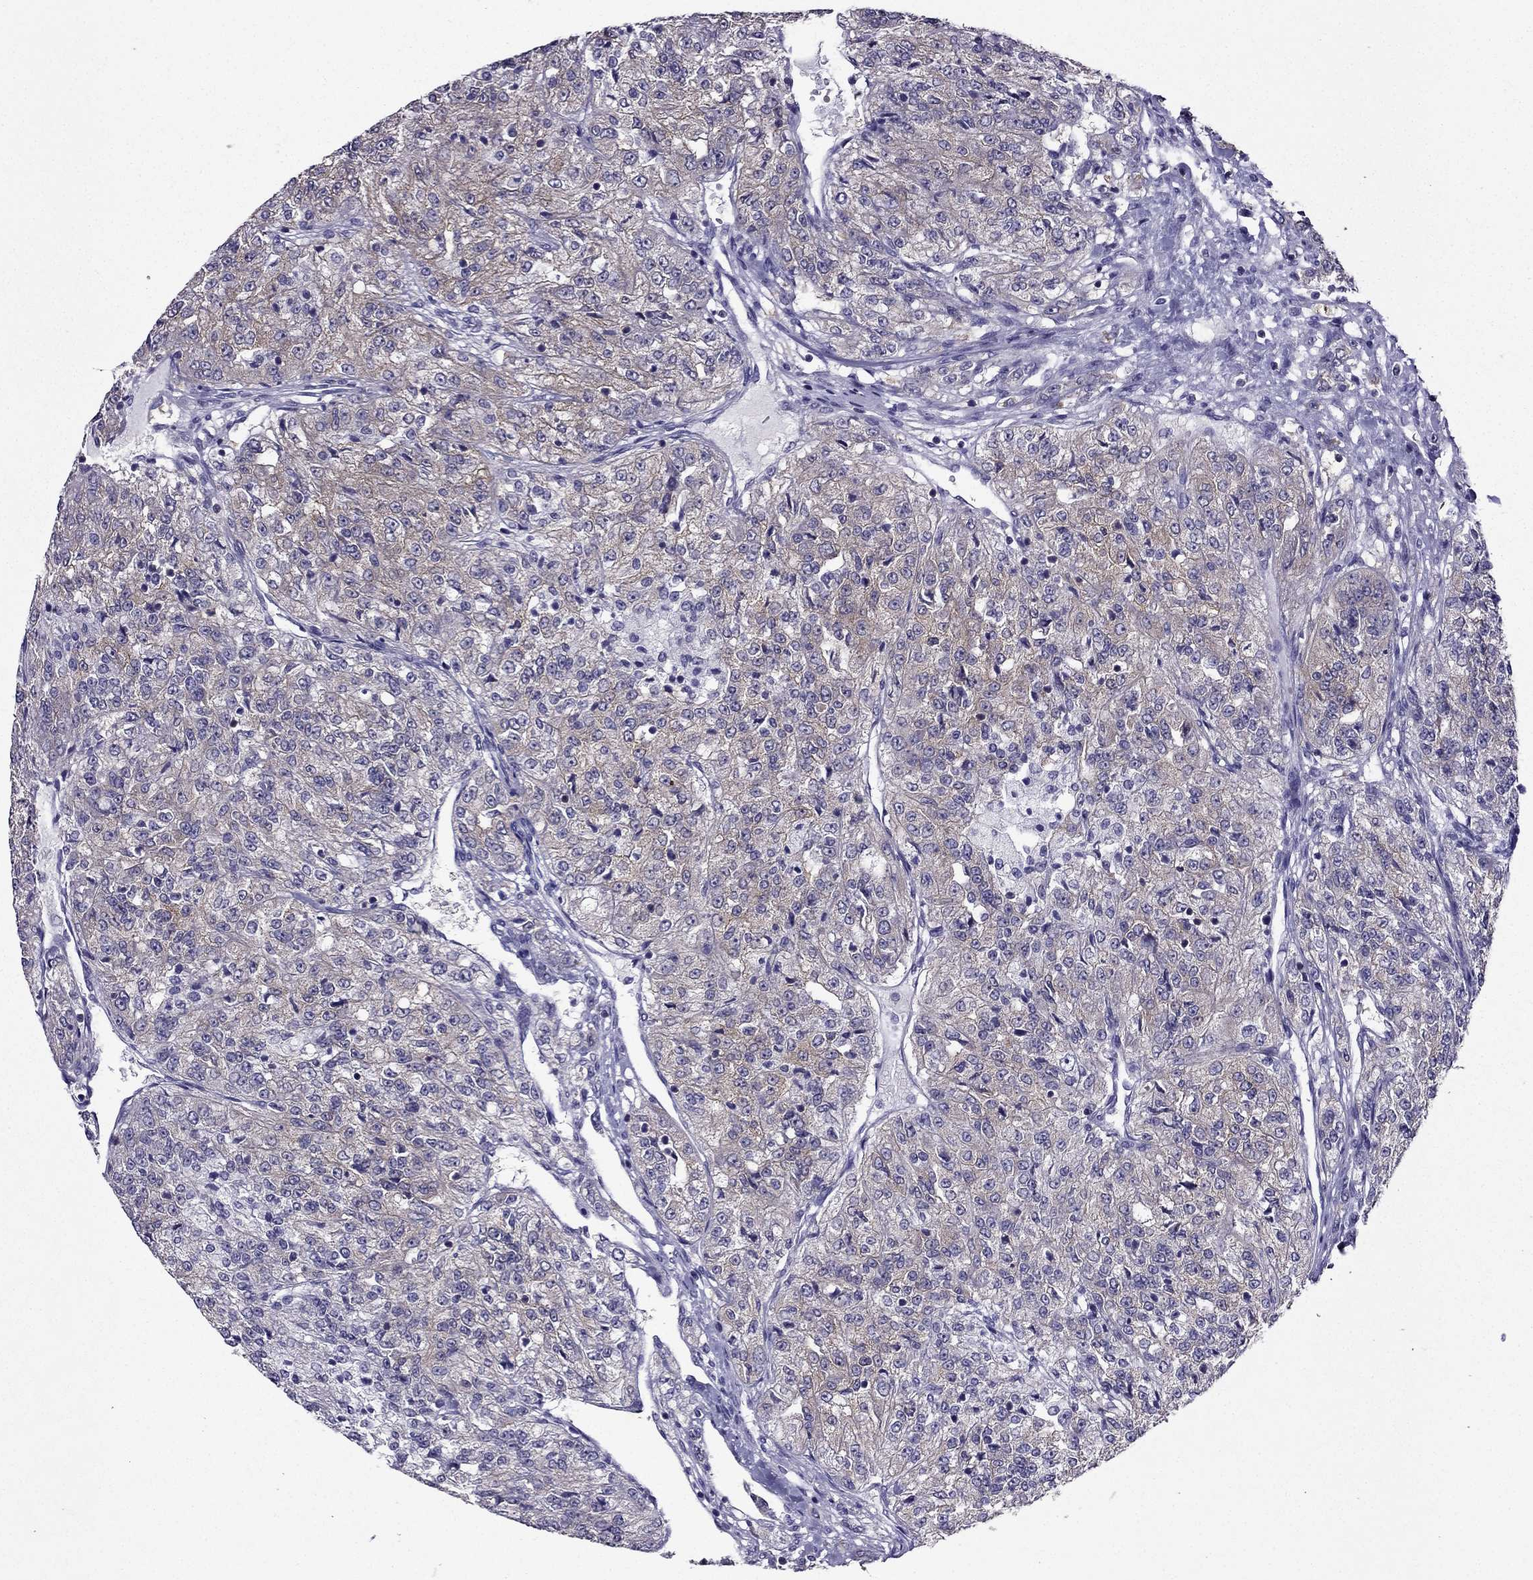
{"staining": {"intensity": "weak", "quantity": "25%-75%", "location": "cytoplasmic/membranous"}, "tissue": "renal cancer", "cell_type": "Tumor cells", "image_type": "cancer", "snomed": [{"axis": "morphology", "description": "Adenocarcinoma, NOS"}, {"axis": "topography", "description": "Kidney"}], "caption": "This micrograph reveals IHC staining of human renal cancer, with low weak cytoplasmic/membranous expression in about 25%-75% of tumor cells.", "gene": "AAK1", "patient": {"sex": "female", "age": 63}}